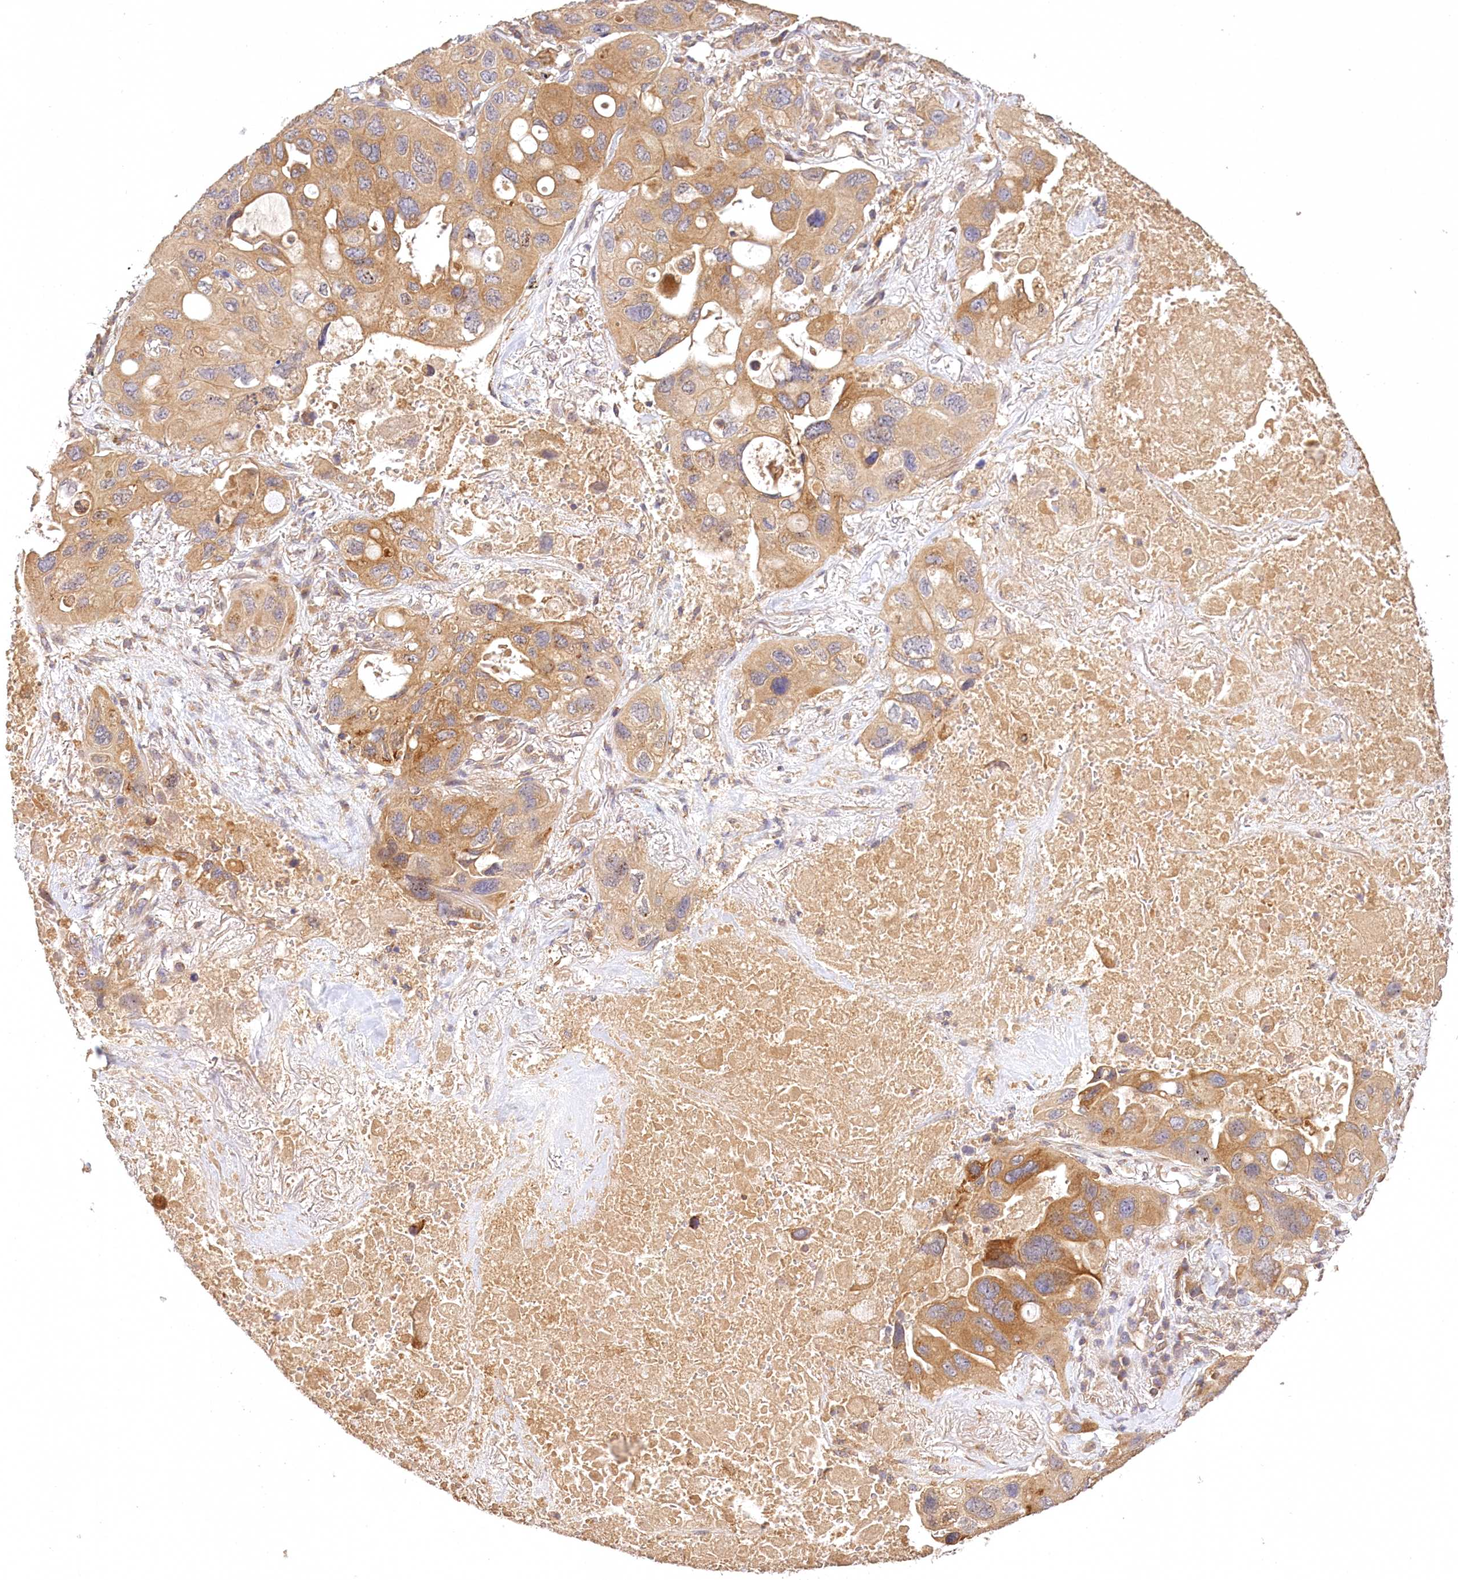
{"staining": {"intensity": "moderate", "quantity": ">75%", "location": "cytoplasmic/membranous"}, "tissue": "lung cancer", "cell_type": "Tumor cells", "image_type": "cancer", "snomed": [{"axis": "morphology", "description": "Squamous cell carcinoma, NOS"}, {"axis": "topography", "description": "Lung"}], "caption": "Moderate cytoplasmic/membranous staining for a protein is present in approximately >75% of tumor cells of lung squamous cell carcinoma using IHC.", "gene": "LSS", "patient": {"sex": "female", "age": 73}}